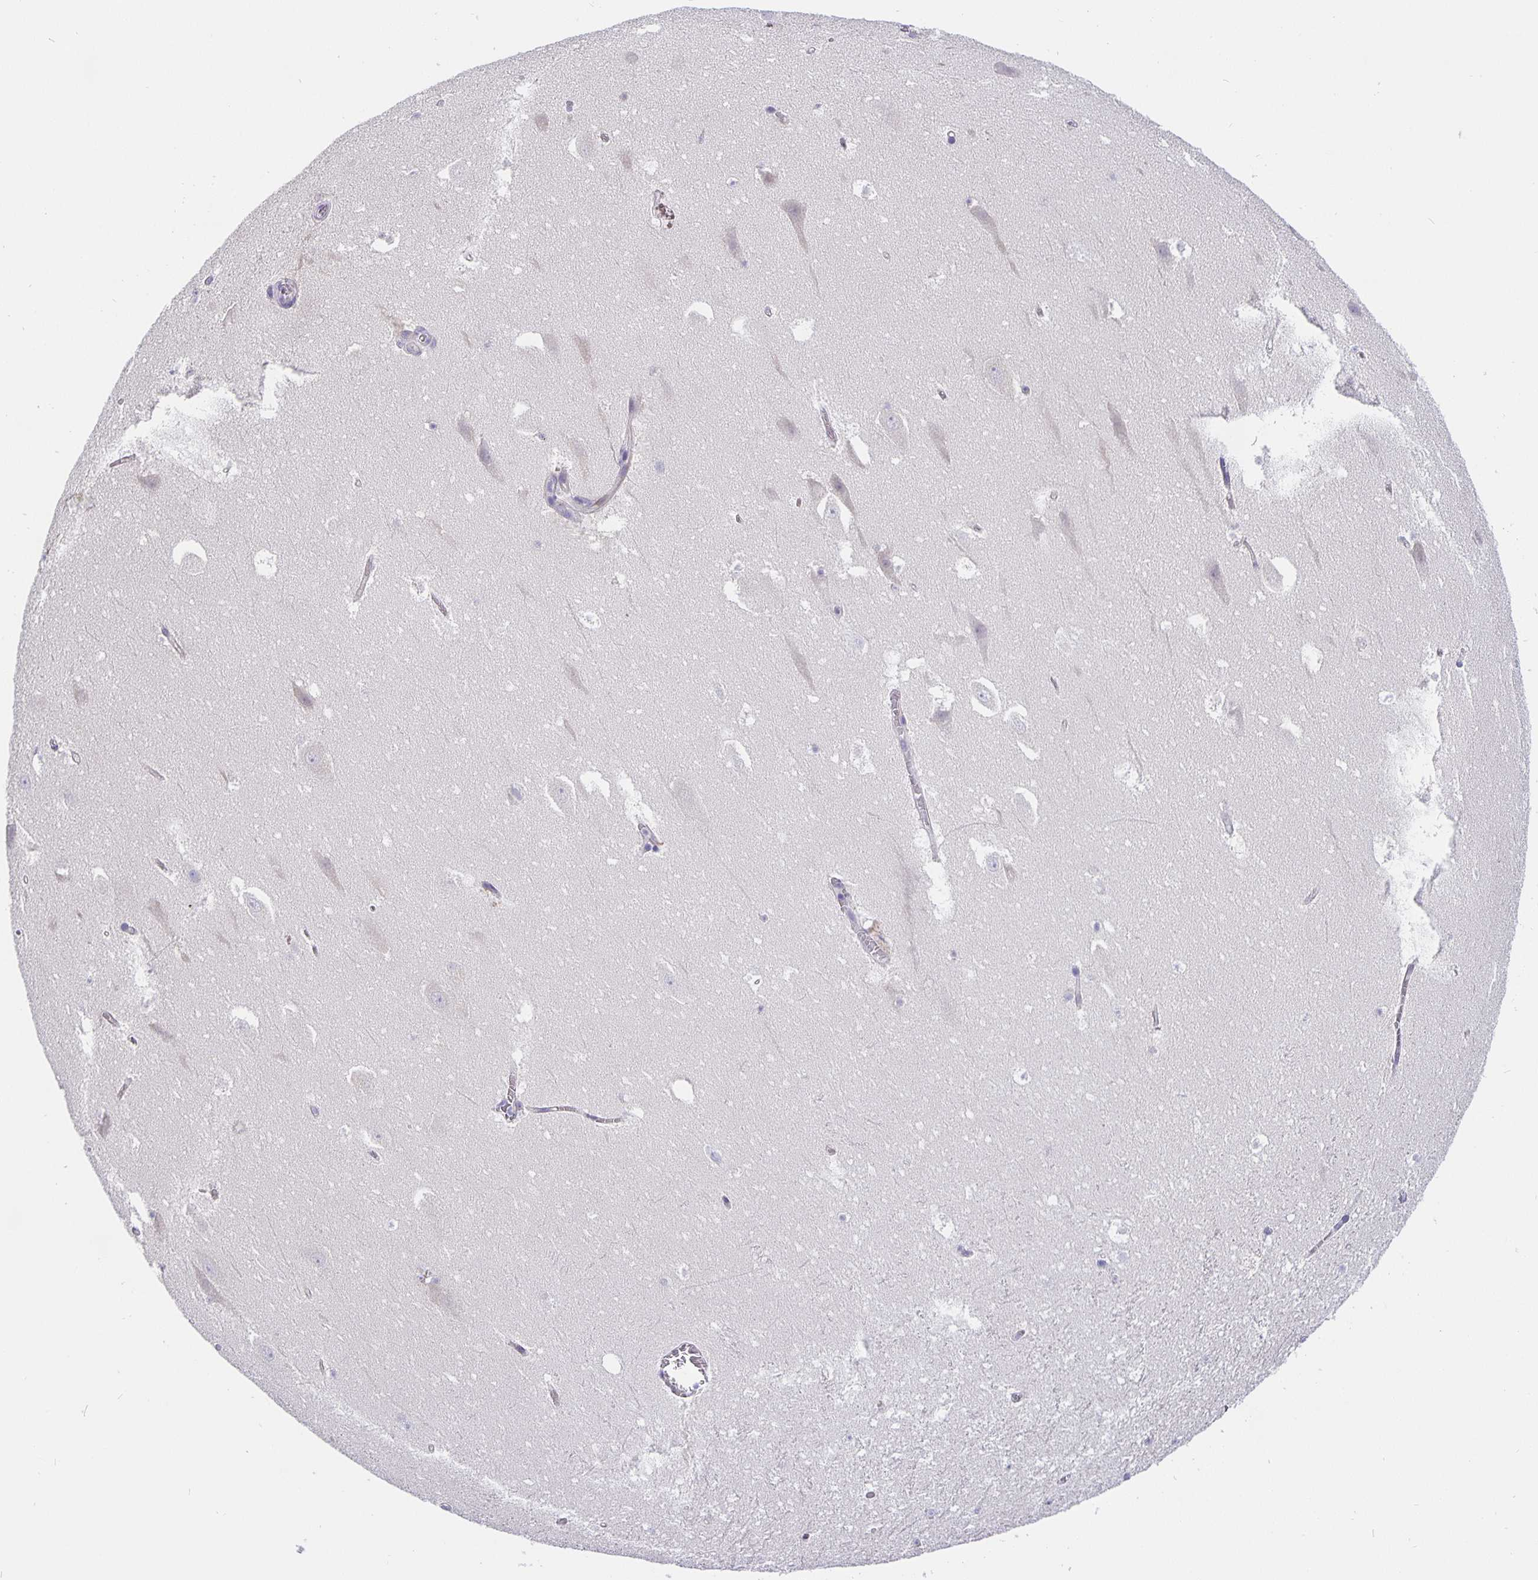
{"staining": {"intensity": "negative", "quantity": "none", "location": "none"}, "tissue": "hippocampus", "cell_type": "Glial cells", "image_type": "normal", "snomed": [{"axis": "morphology", "description": "Normal tissue, NOS"}, {"axis": "topography", "description": "Hippocampus"}], "caption": "Immunohistochemical staining of normal human hippocampus displays no significant staining in glial cells. (DAB (3,3'-diaminobenzidine) immunohistochemistry (IHC) with hematoxylin counter stain).", "gene": "CFAP74", "patient": {"sex": "female", "age": 42}}